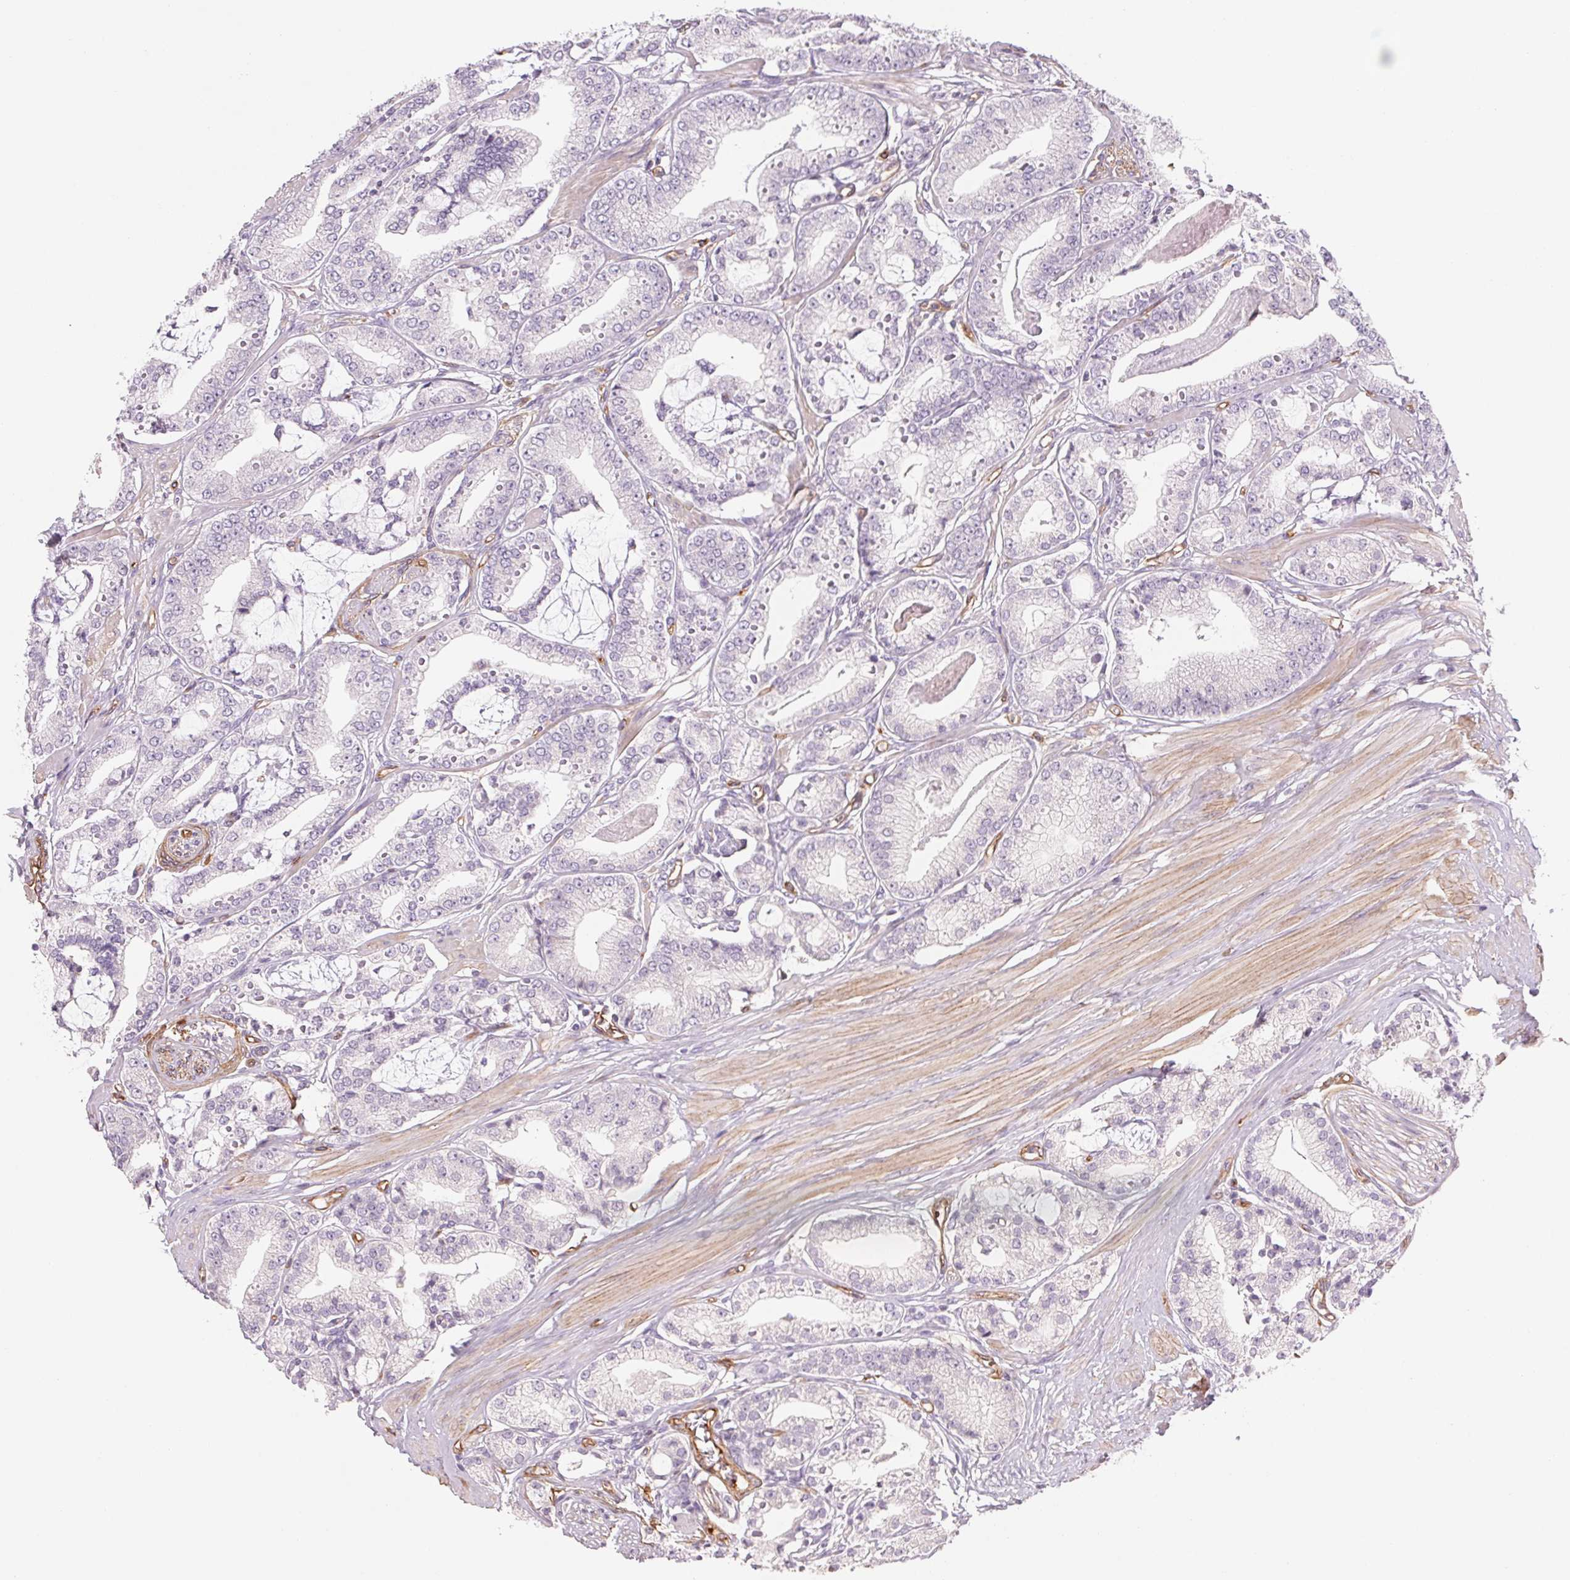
{"staining": {"intensity": "negative", "quantity": "none", "location": "none"}, "tissue": "prostate cancer", "cell_type": "Tumor cells", "image_type": "cancer", "snomed": [{"axis": "morphology", "description": "Adenocarcinoma, High grade"}, {"axis": "topography", "description": "Prostate"}], "caption": "This is an immunohistochemistry (IHC) image of human adenocarcinoma (high-grade) (prostate). There is no positivity in tumor cells.", "gene": "ANKRD13B", "patient": {"sex": "male", "age": 71}}